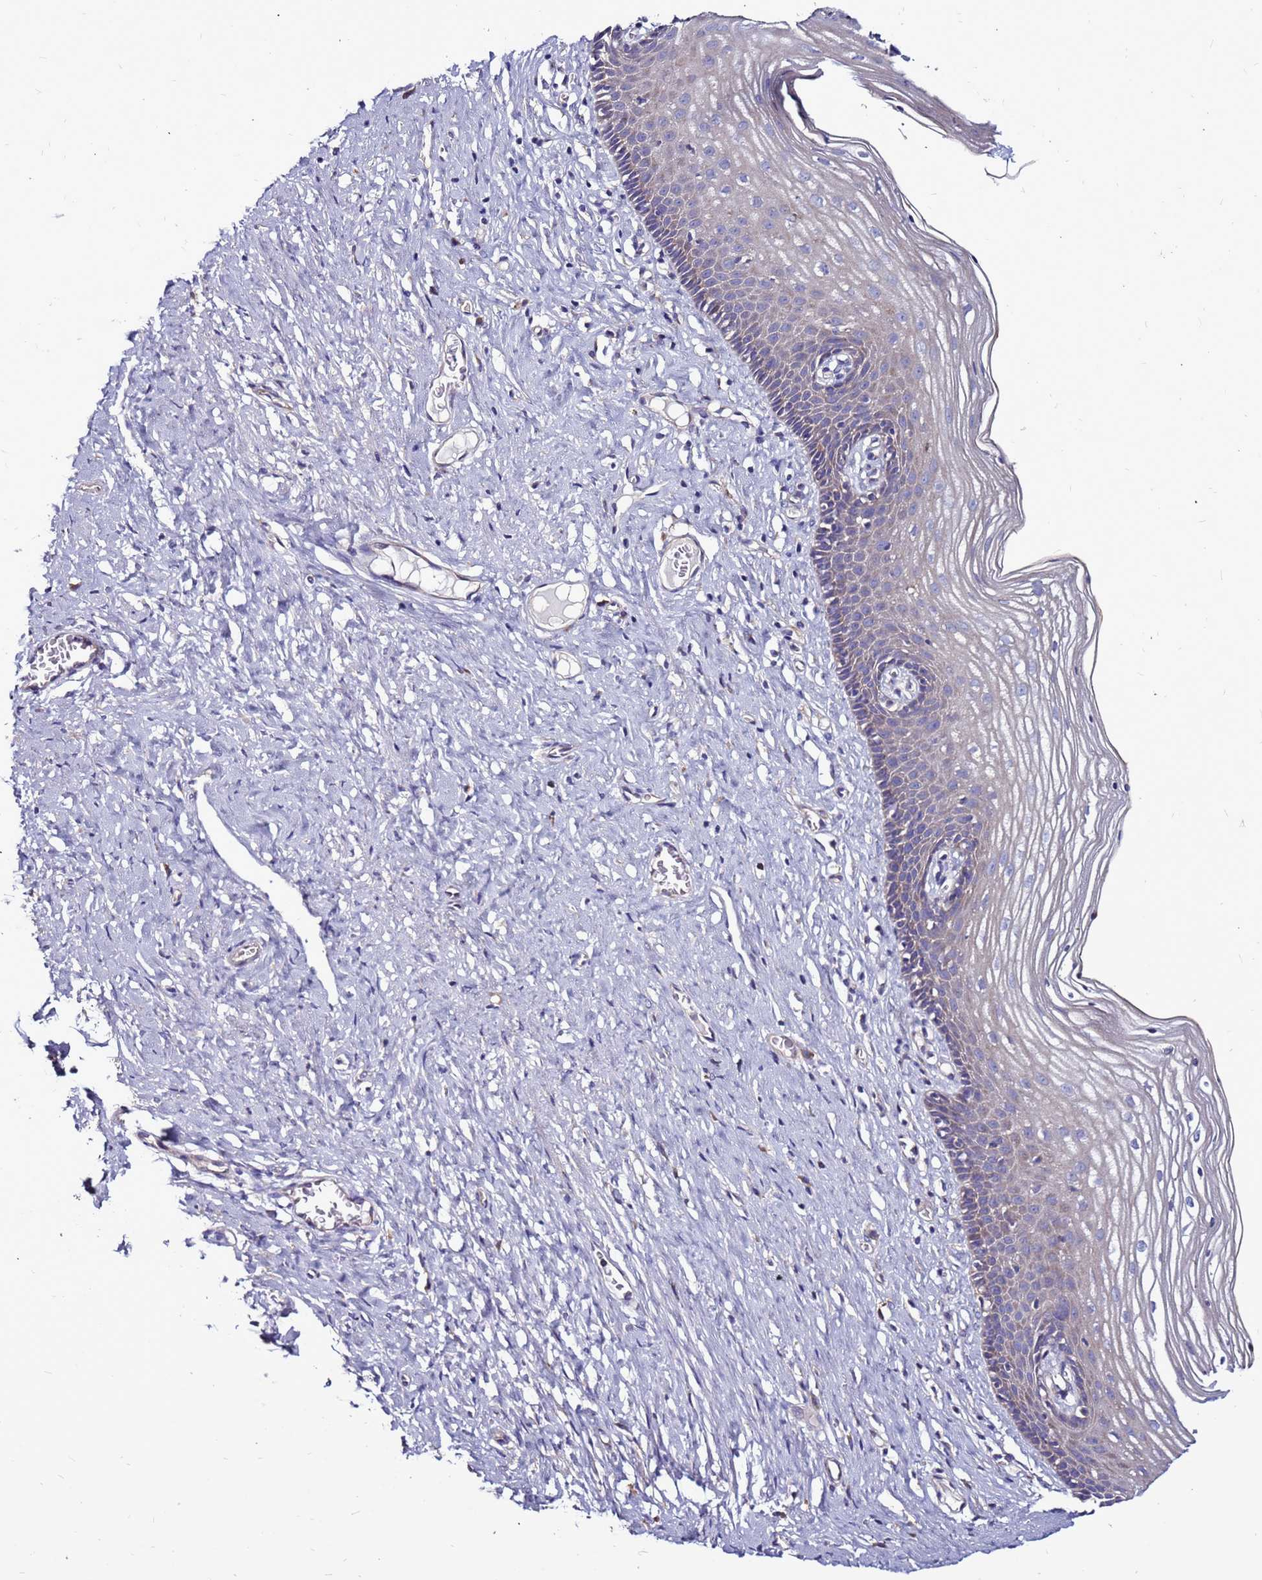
{"staining": {"intensity": "weak", "quantity": "<25%", "location": "cytoplasmic/membranous"}, "tissue": "cervix", "cell_type": "Glandular cells", "image_type": "normal", "snomed": [{"axis": "morphology", "description": "Normal tissue, NOS"}, {"axis": "topography", "description": "Cervix"}], "caption": "Protein analysis of normal cervix reveals no significant expression in glandular cells.", "gene": "GPN3", "patient": {"sex": "female", "age": 42}}